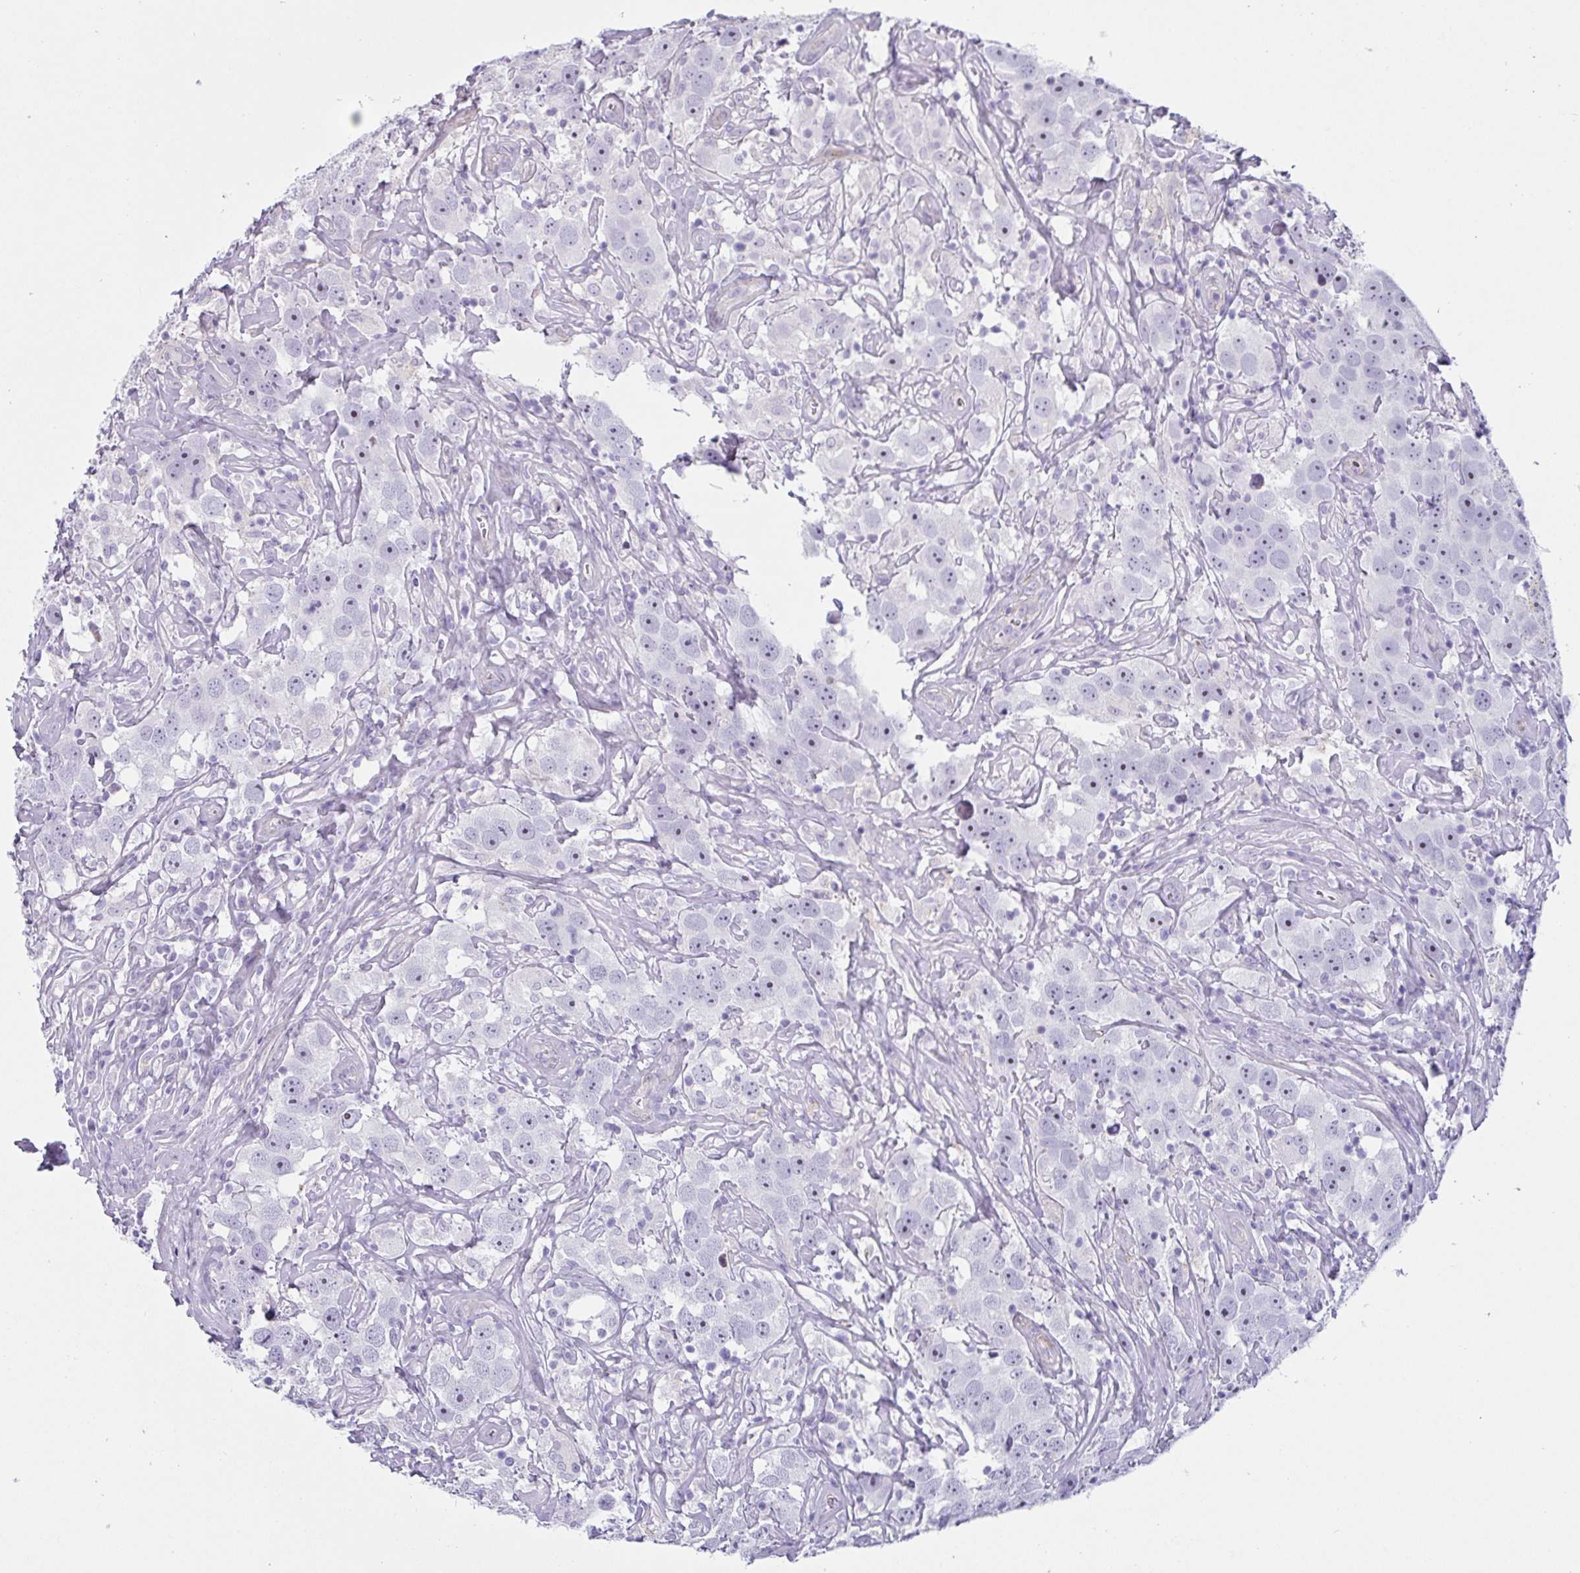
{"staining": {"intensity": "negative", "quantity": "none", "location": "none"}, "tissue": "testis cancer", "cell_type": "Tumor cells", "image_type": "cancer", "snomed": [{"axis": "morphology", "description": "Seminoma, NOS"}, {"axis": "topography", "description": "Testis"}], "caption": "A micrograph of human testis cancer is negative for staining in tumor cells.", "gene": "OR5P3", "patient": {"sex": "male", "age": 49}}